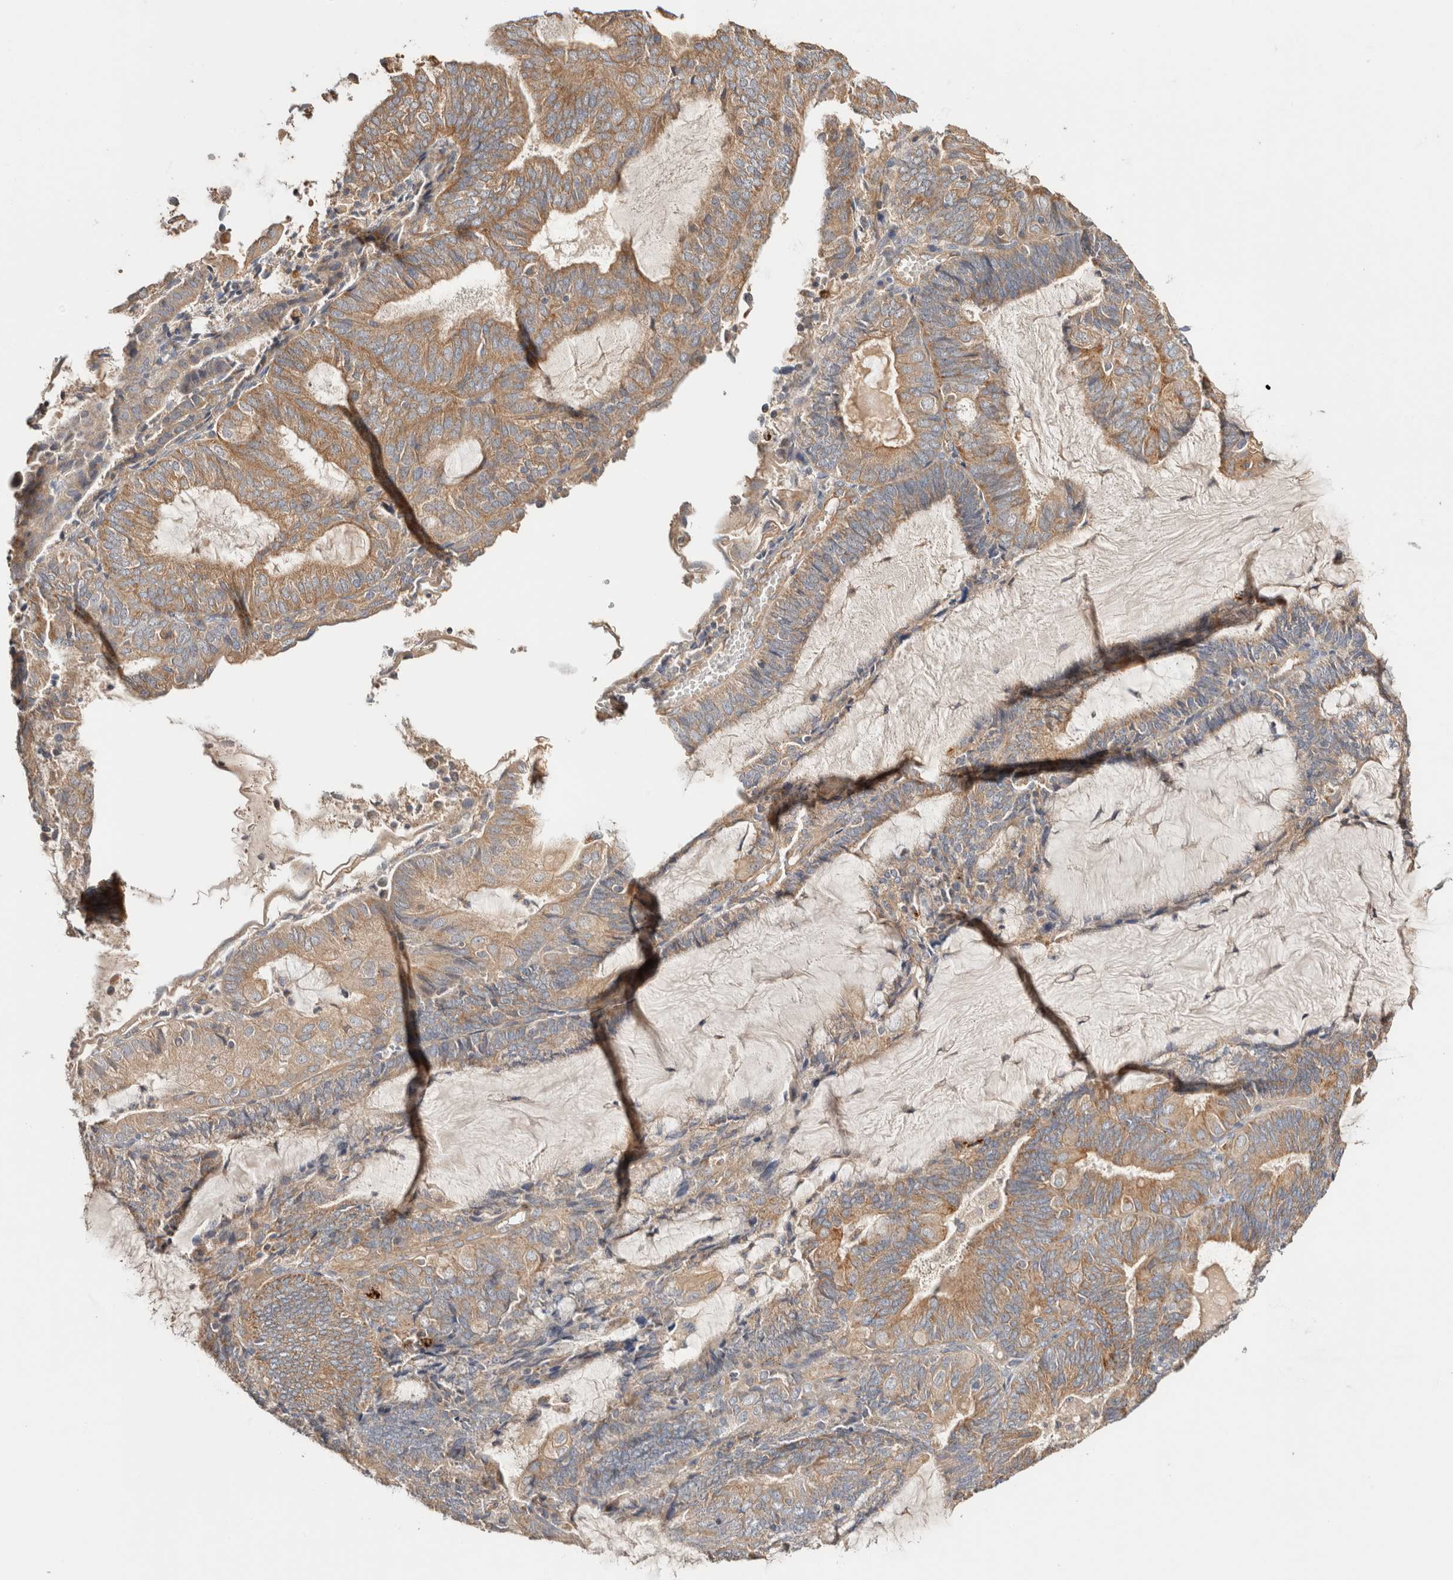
{"staining": {"intensity": "moderate", "quantity": ">75%", "location": "cytoplasmic/membranous"}, "tissue": "endometrial cancer", "cell_type": "Tumor cells", "image_type": "cancer", "snomed": [{"axis": "morphology", "description": "Adenocarcinoma, NOS"}, {"axis": "topography", "description": "Endometrium"}], "caption": "Human adenocarcinoma (endometrial) stained with a brown dye displays moderate cytoplasmic/membranous positive staining in about >75% of tumor cells.", "gene": "B3GNTL1", "patient": {"sex": "female", "age": 81}}